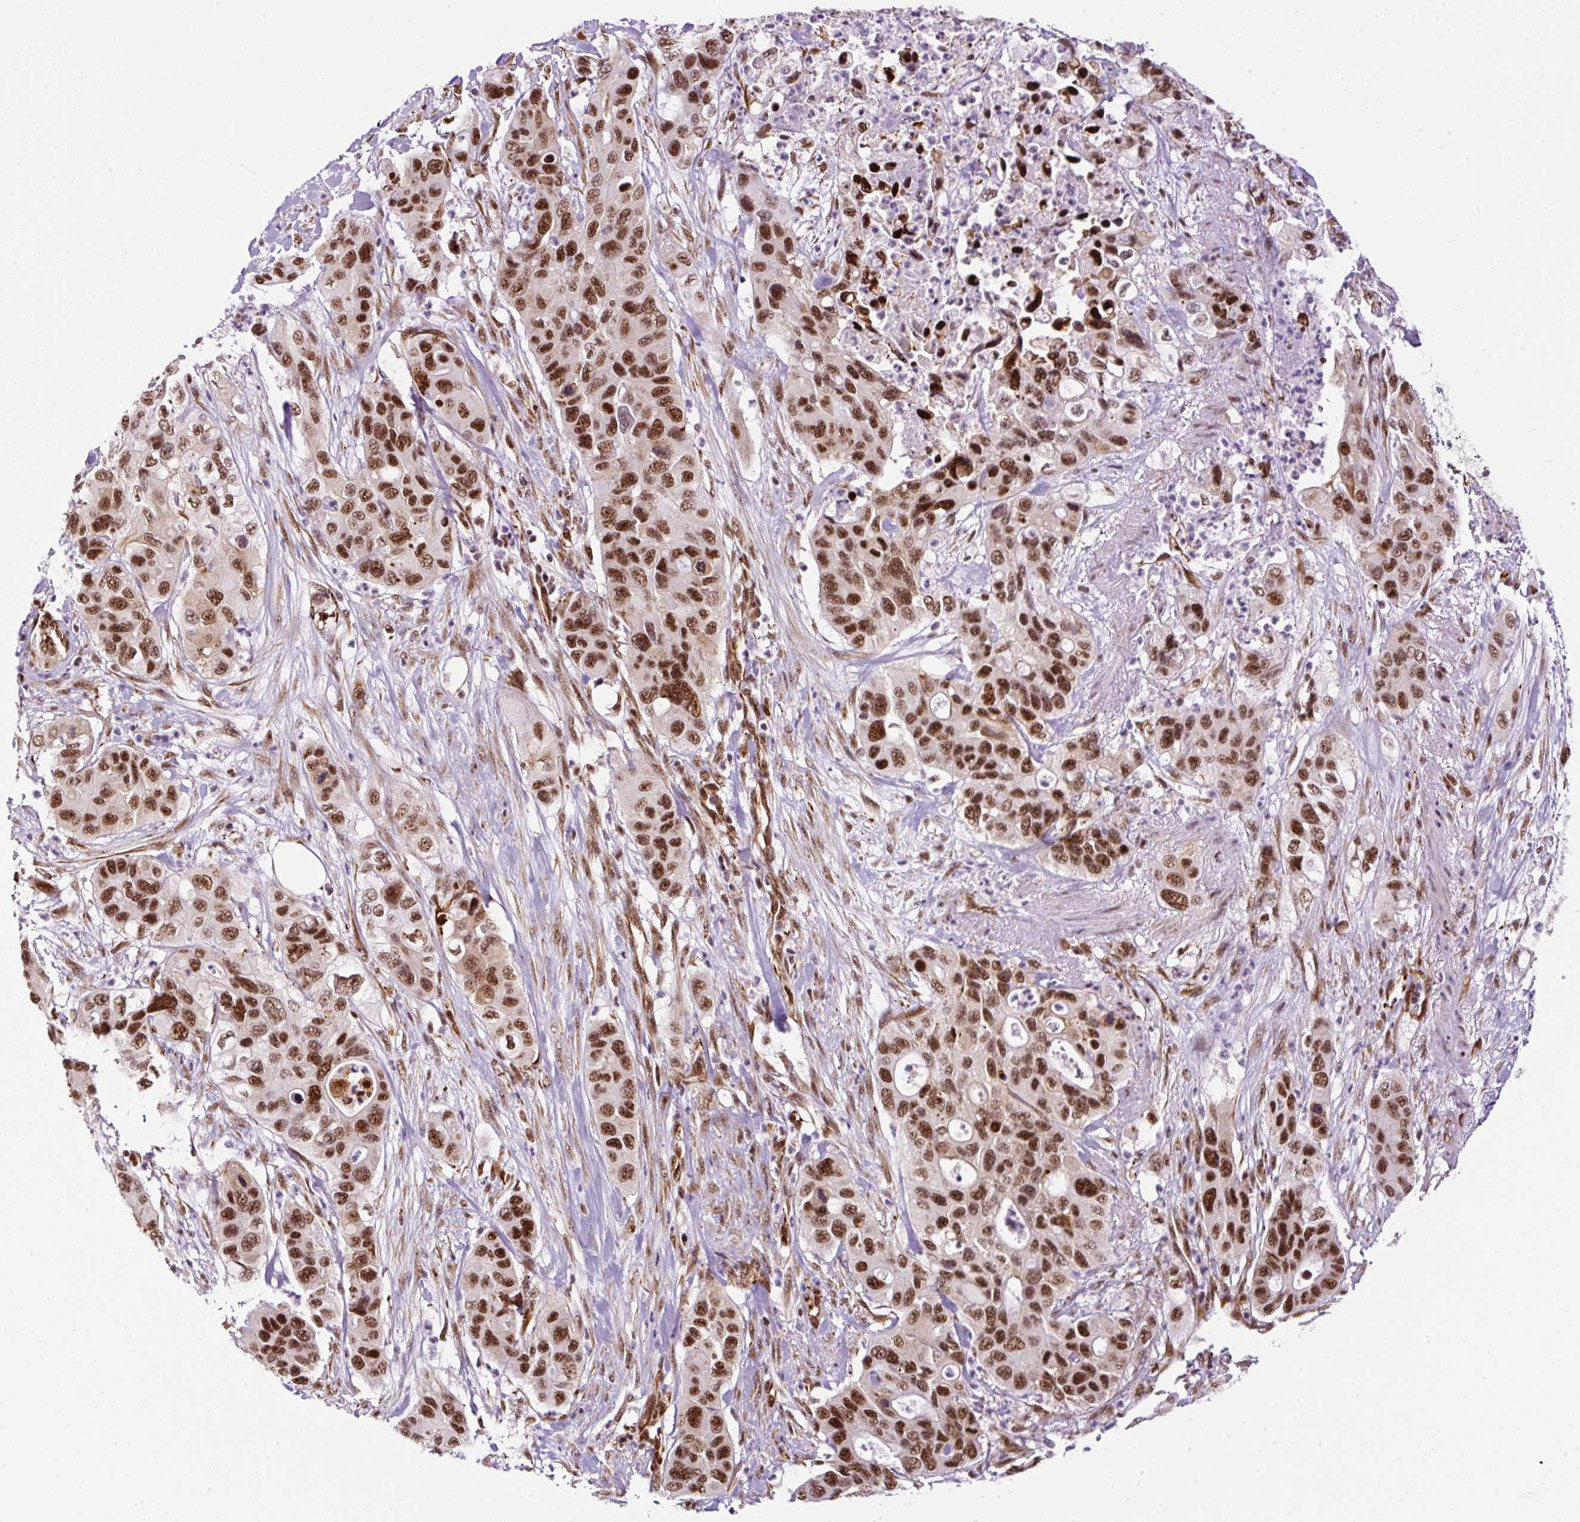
{"staining": {"intensity": "moderate", "quantity": ">75%", "location": "nuclear"}, "tissue": "pancreatic cancer", "cell_type": "Tumor cells", "image_type": "cancer", "snomed": [{"axis": "morphology", "description": "Adenocarcinoma, NOS"}, {"axis": "topography", "description": "Pancreas"}], "caption": "Pancreatic cancer stained for a protein (brown) demonstrates moderate nuclear positive staining in about >75% of tumor cells.", "gene": "LUC7L2", "patient": {"sex": "female", "age": 71}}